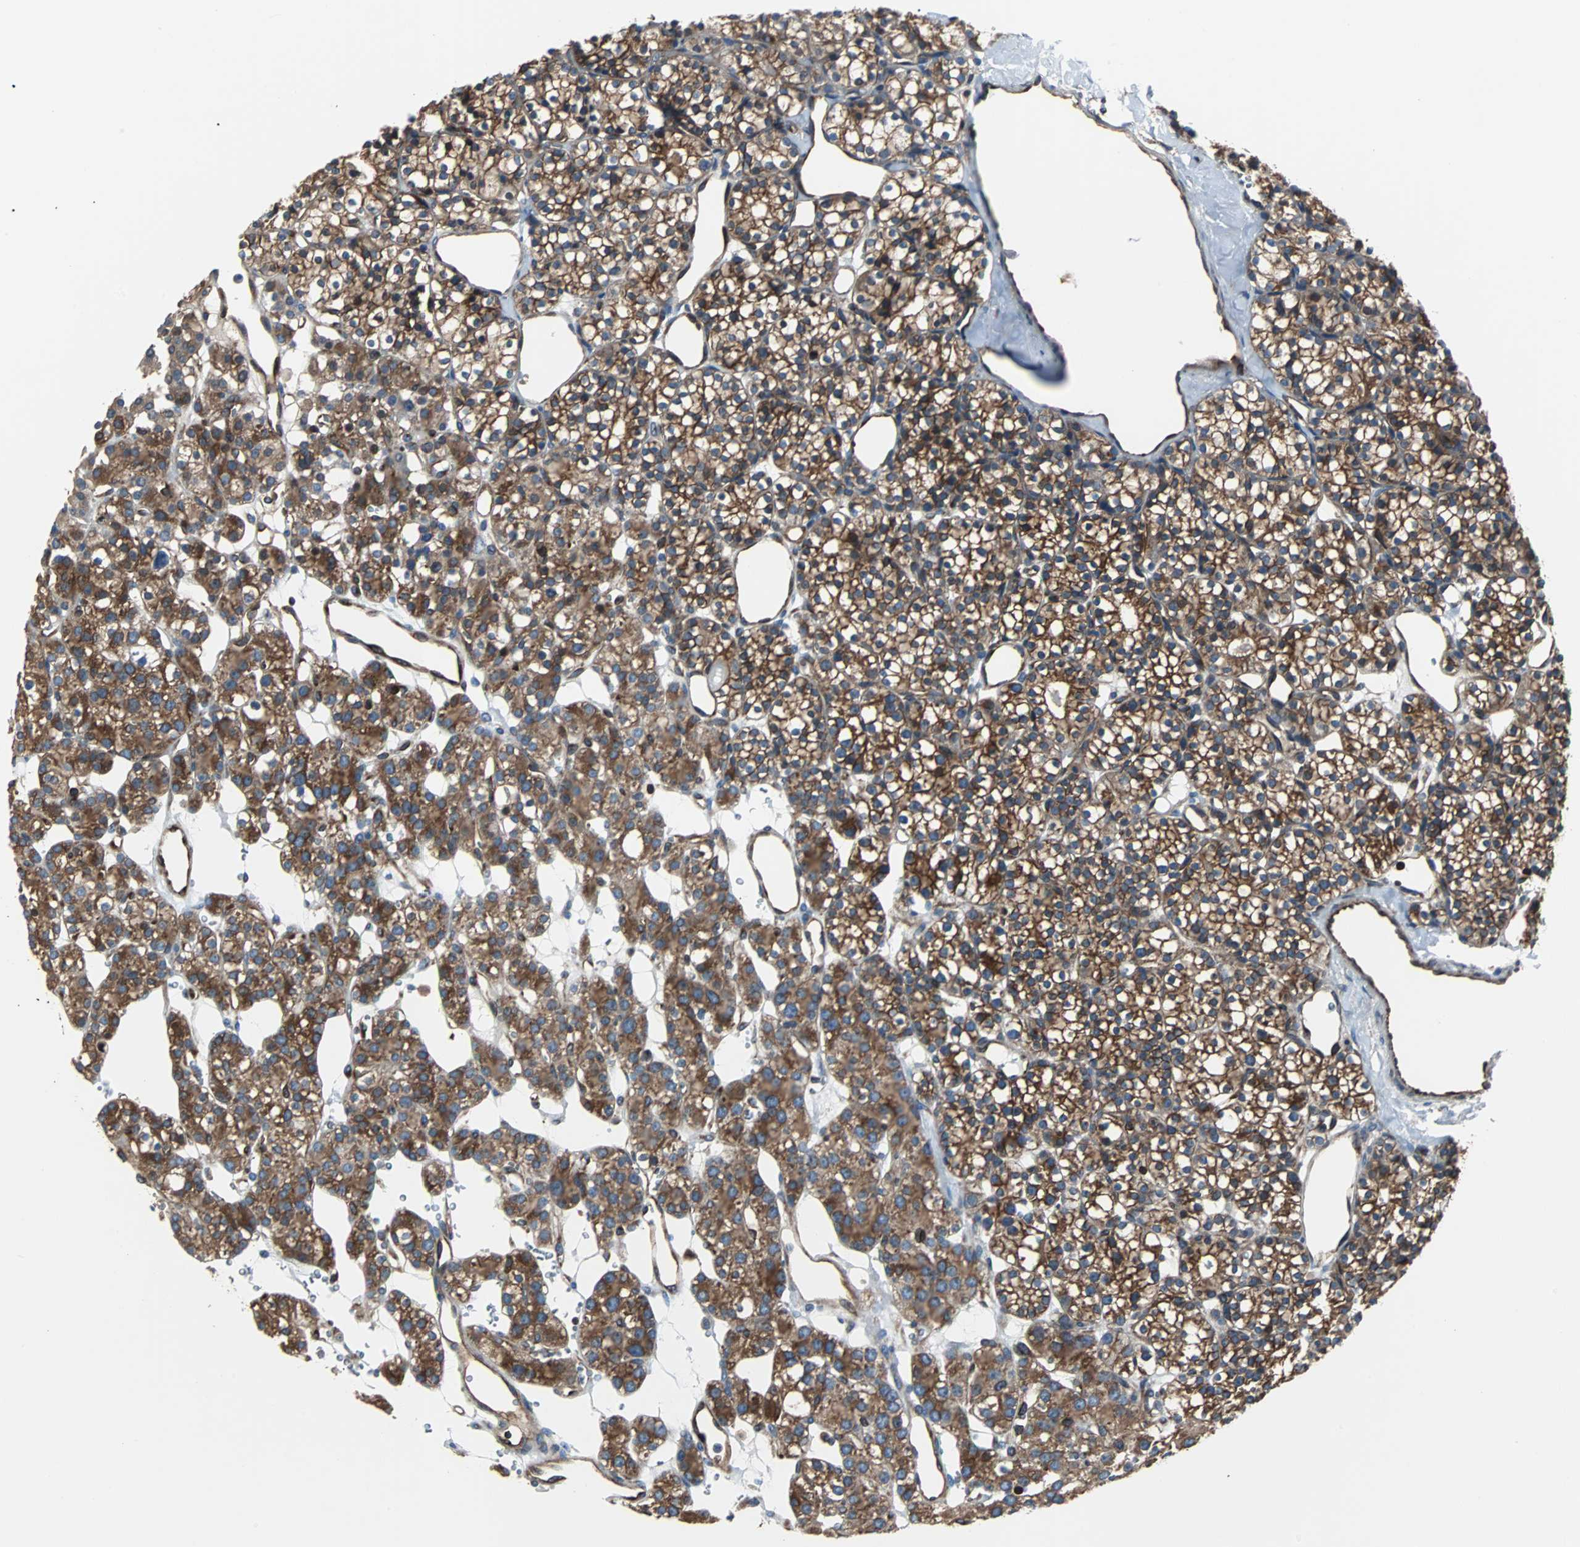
{"staining": {"intensity": "strong", "quantity": ">75%", "location": "cytoplasmic/membranous"}, "tissue": "parathyroid gland", "cell_type": "Glandular cells", "image_type": "normal", "snomed": [{"axis": "morphology", "description": "Normal tissue, NOS"}, {"axis": "topography", "description": "Parathyroid gland"}], "caption": "Immunohistochemistry histopathology image of normal human parathyroid gland stained for a protein (brown), which exhibits high levels of strong cytoplasmic/membranous positivity in approximately >75% of glandular cells.", "gene": "RELA", "patient": {"sex": "female", "age": 64}}